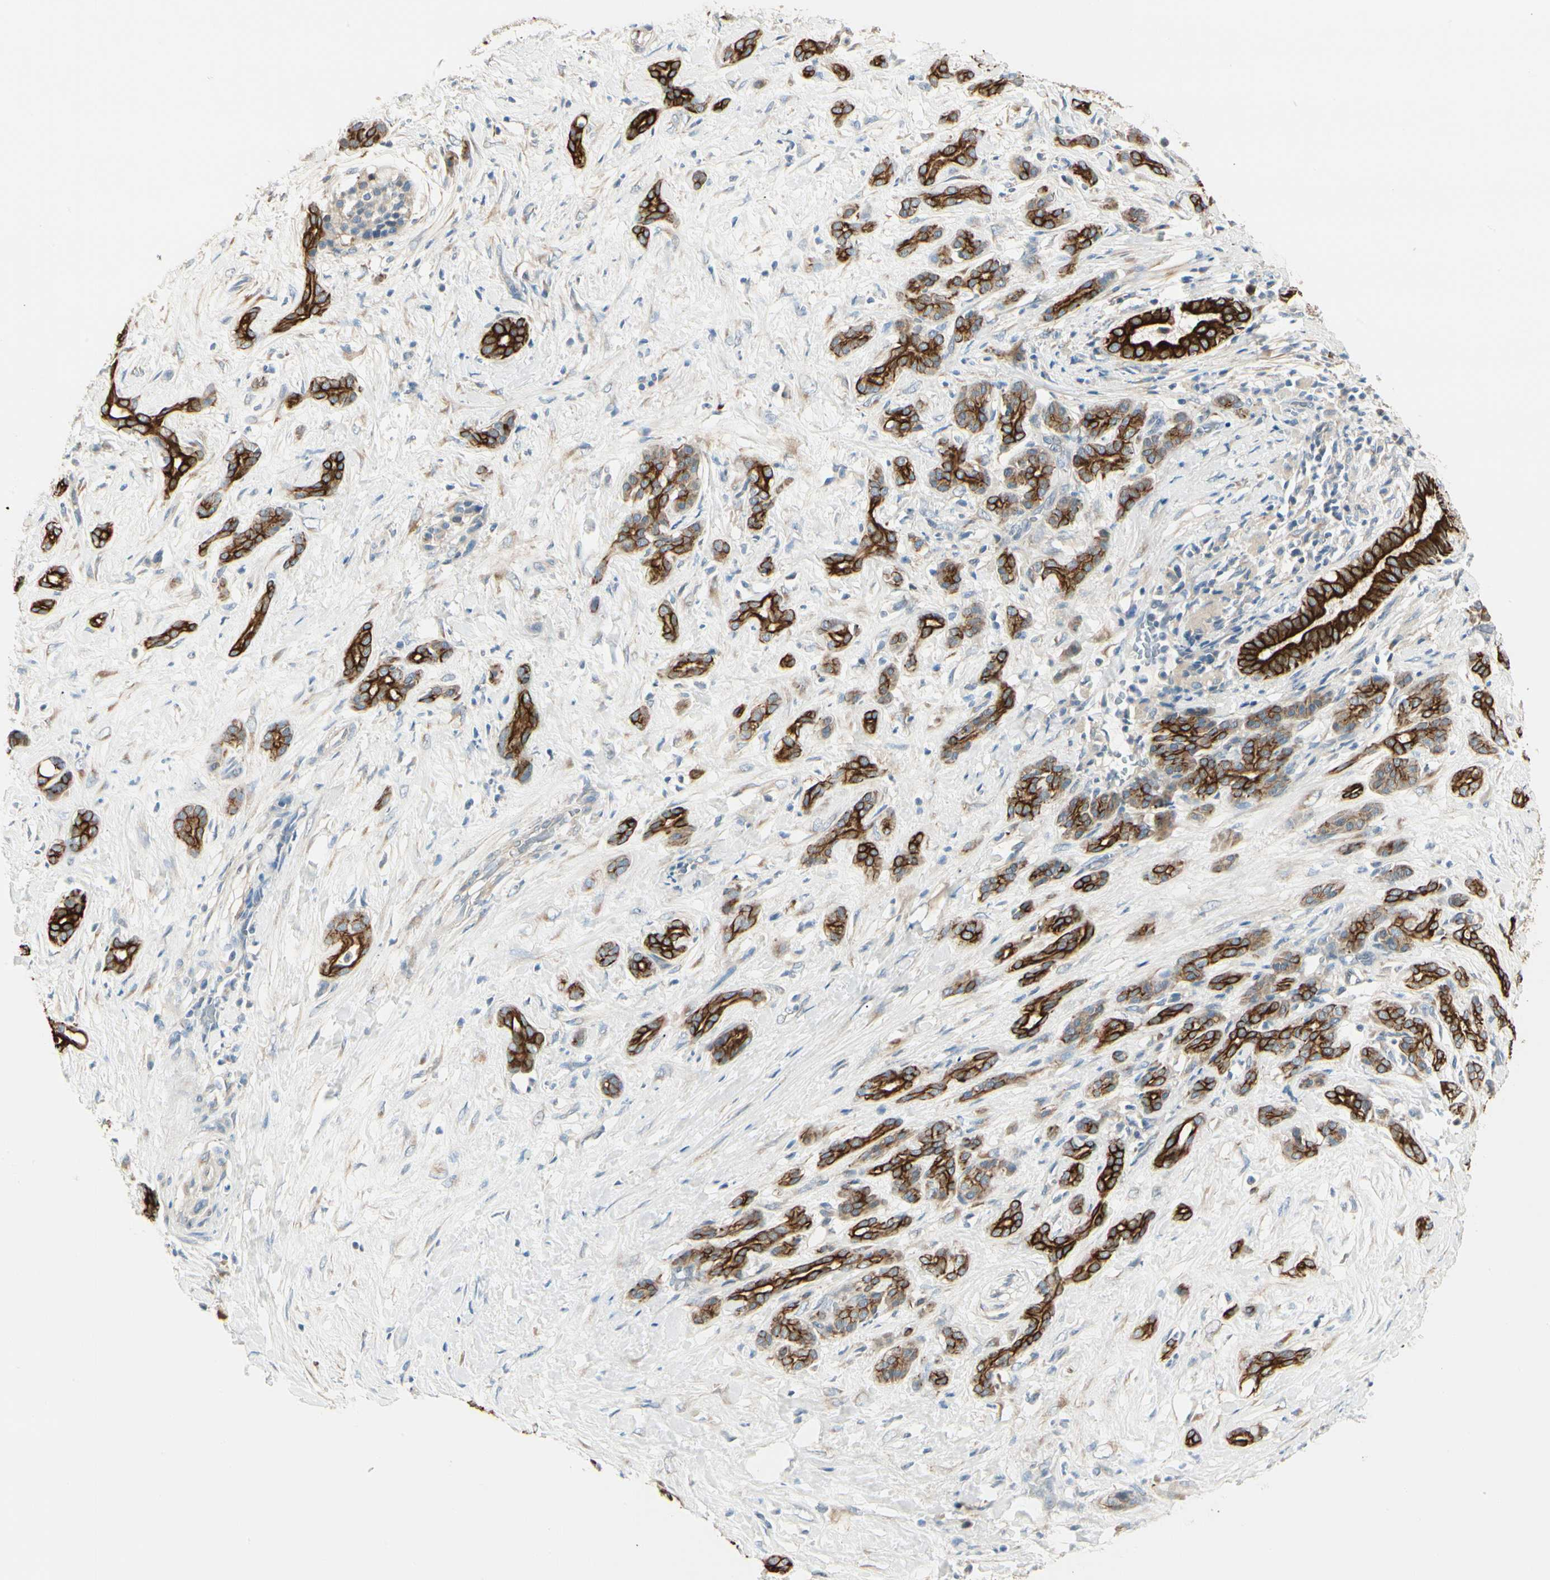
{"staining": {"intensity": "strong", "quantity": ">75%", "location": "cytoplasmic/membranous"}, "tissue": "pancreatic cancer", "cell_type": "Tumor cells", "image_type": "cancer", "snomed": [{"axis": "morphology", "description": "Adenocarcinoma, NOS"}, {"axis": "topography", "description": "Pancreas"}], "caption": "Pancreatic cancer stained with a brown dye exhibits strong cytoplasmic/membranous positive positivity in about >75% of tumor cells.", "gene": "DUSP12", "patient": {"sex": "male", "age": 41}}